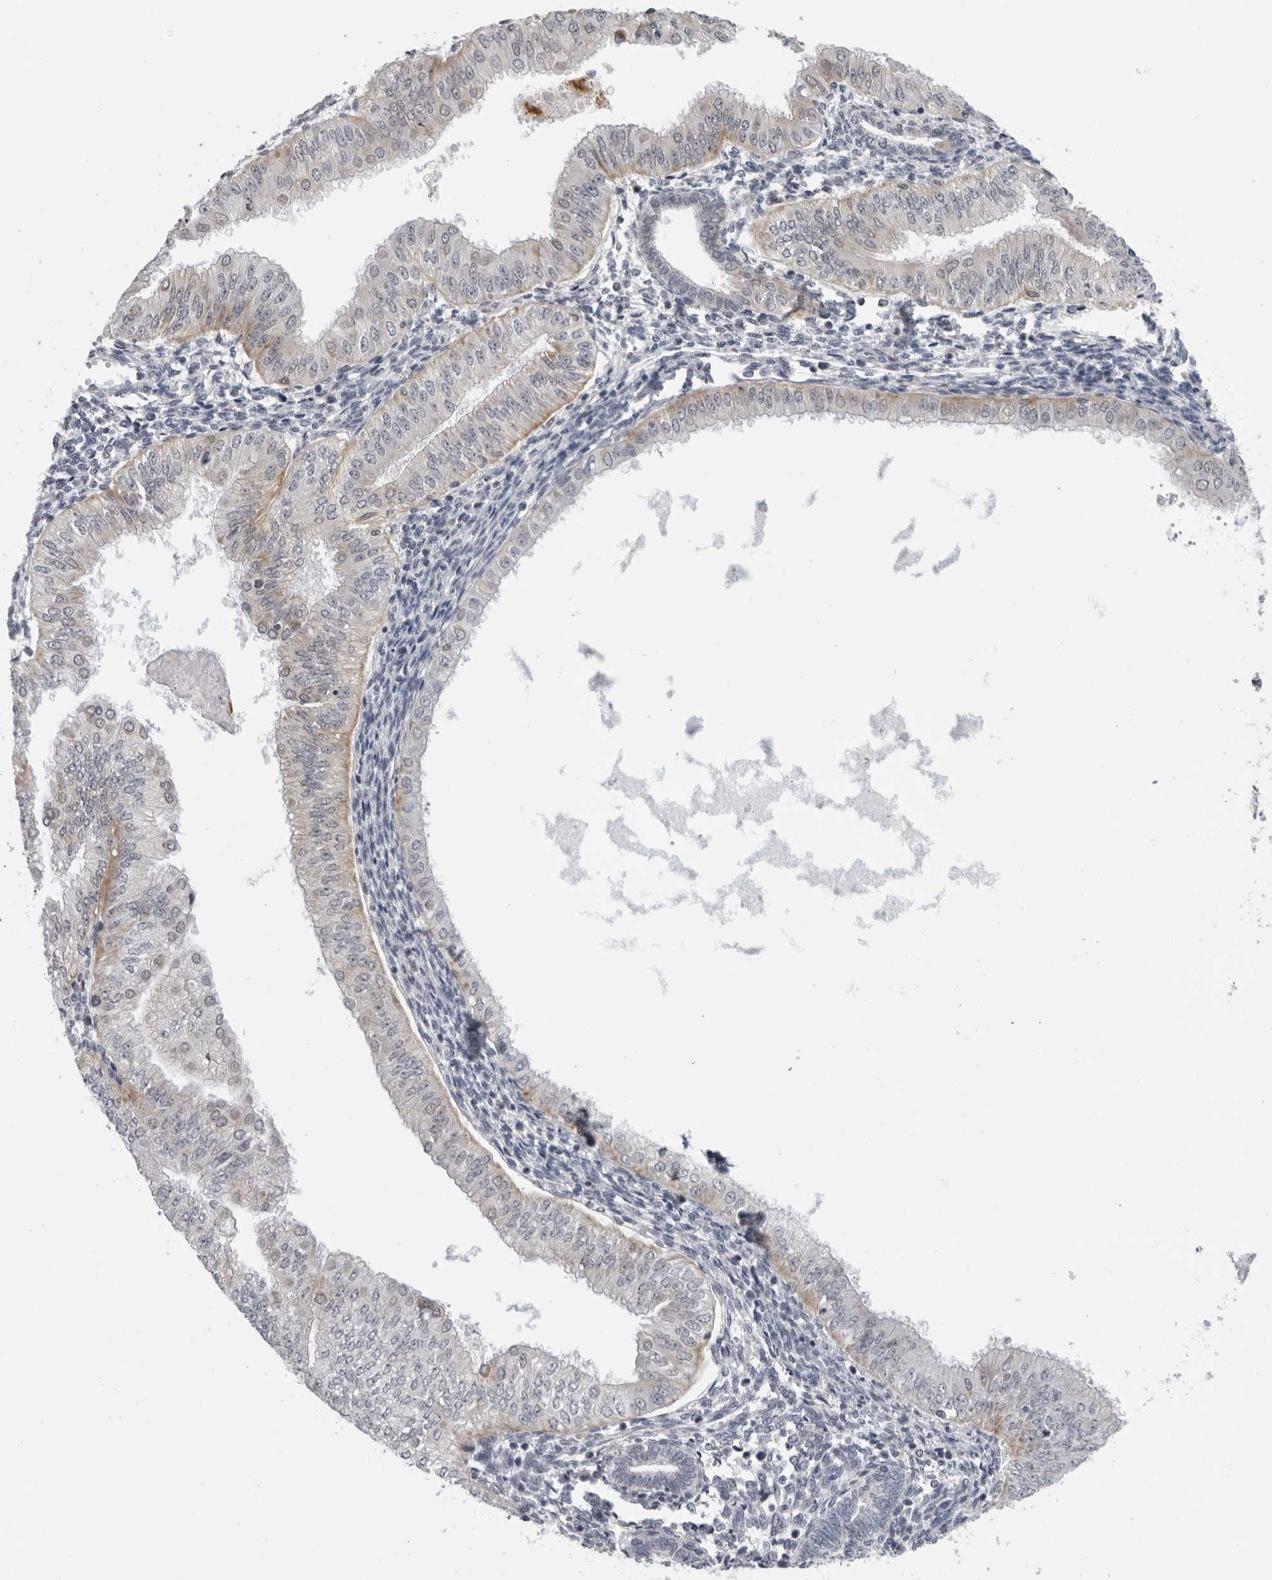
{"staining": {"intensity": "weak", "quantity": "<25%", "location": "cytoplasmic/membranous"}, "tissue": "endometrial cancer", "cell_type": "Tumor cells", "image_type": "cancer", "snomed": [{"axis": "morphology", "description": "Normal tissue, NOS"}, {"axis": "morphology", "description": "Adenocarcinoma, NOS"}, {"axis": "topography", "description": "Endometrium"}], "caption": "A high-resolution micrograph shows immunohistochemistry staining of endometrial cancer, which demonstrates no significant staining in tumor cells. Nuclei are stained in blue.", "gene": "CPT2", "patient": {"sex": "female", "age": 53}}